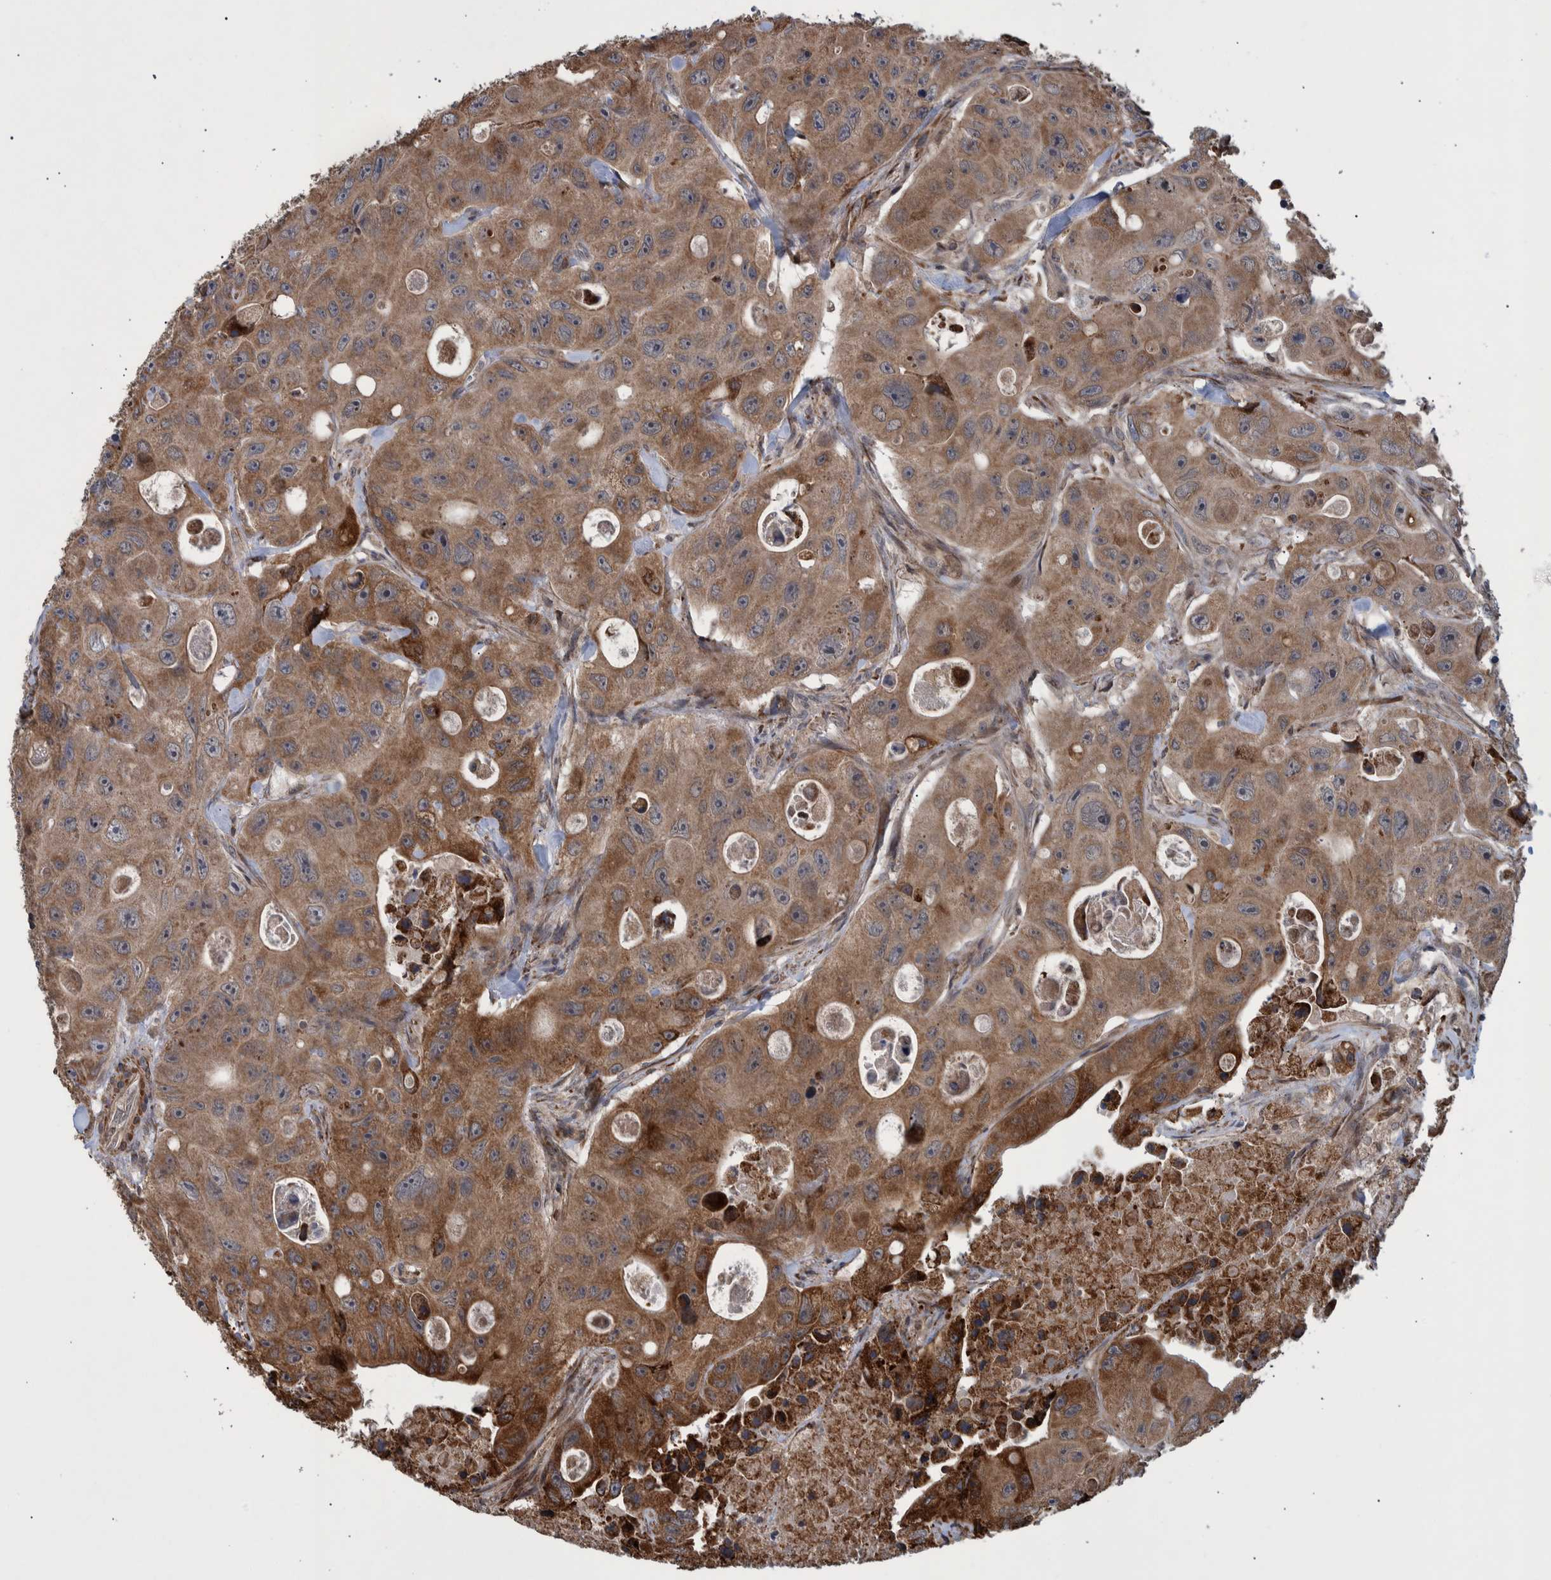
{"staining": {"intensity": "moderate", "quantity": "25%-75%", "location": "cytoplasmic/membranous"}, "tissue": "colorectal cancer", "cell_type": "Tumor cells", "image_type": "cancer", "snomed": [{"axis": "morphology", "description": "Adenocarcinoma, NOS"}, {"axis": "topography", "description": "Colon"}], "caption": "The photomicrograph shows immunohistochemical staining of colorectal cancer (adenocarcinoma). There is moderate cytoplasmic/membranous staining is appreciated in approximately 25%-75% of tumor cells. The protein is stained brown, and the nuclei are stained in blue (DAB (3,3'-diaminobenzidine) IHC with brightfield microscopy, high magnification).", "gene": "B3GNTL1", "patient": {"sex": "female", "age": 46}}